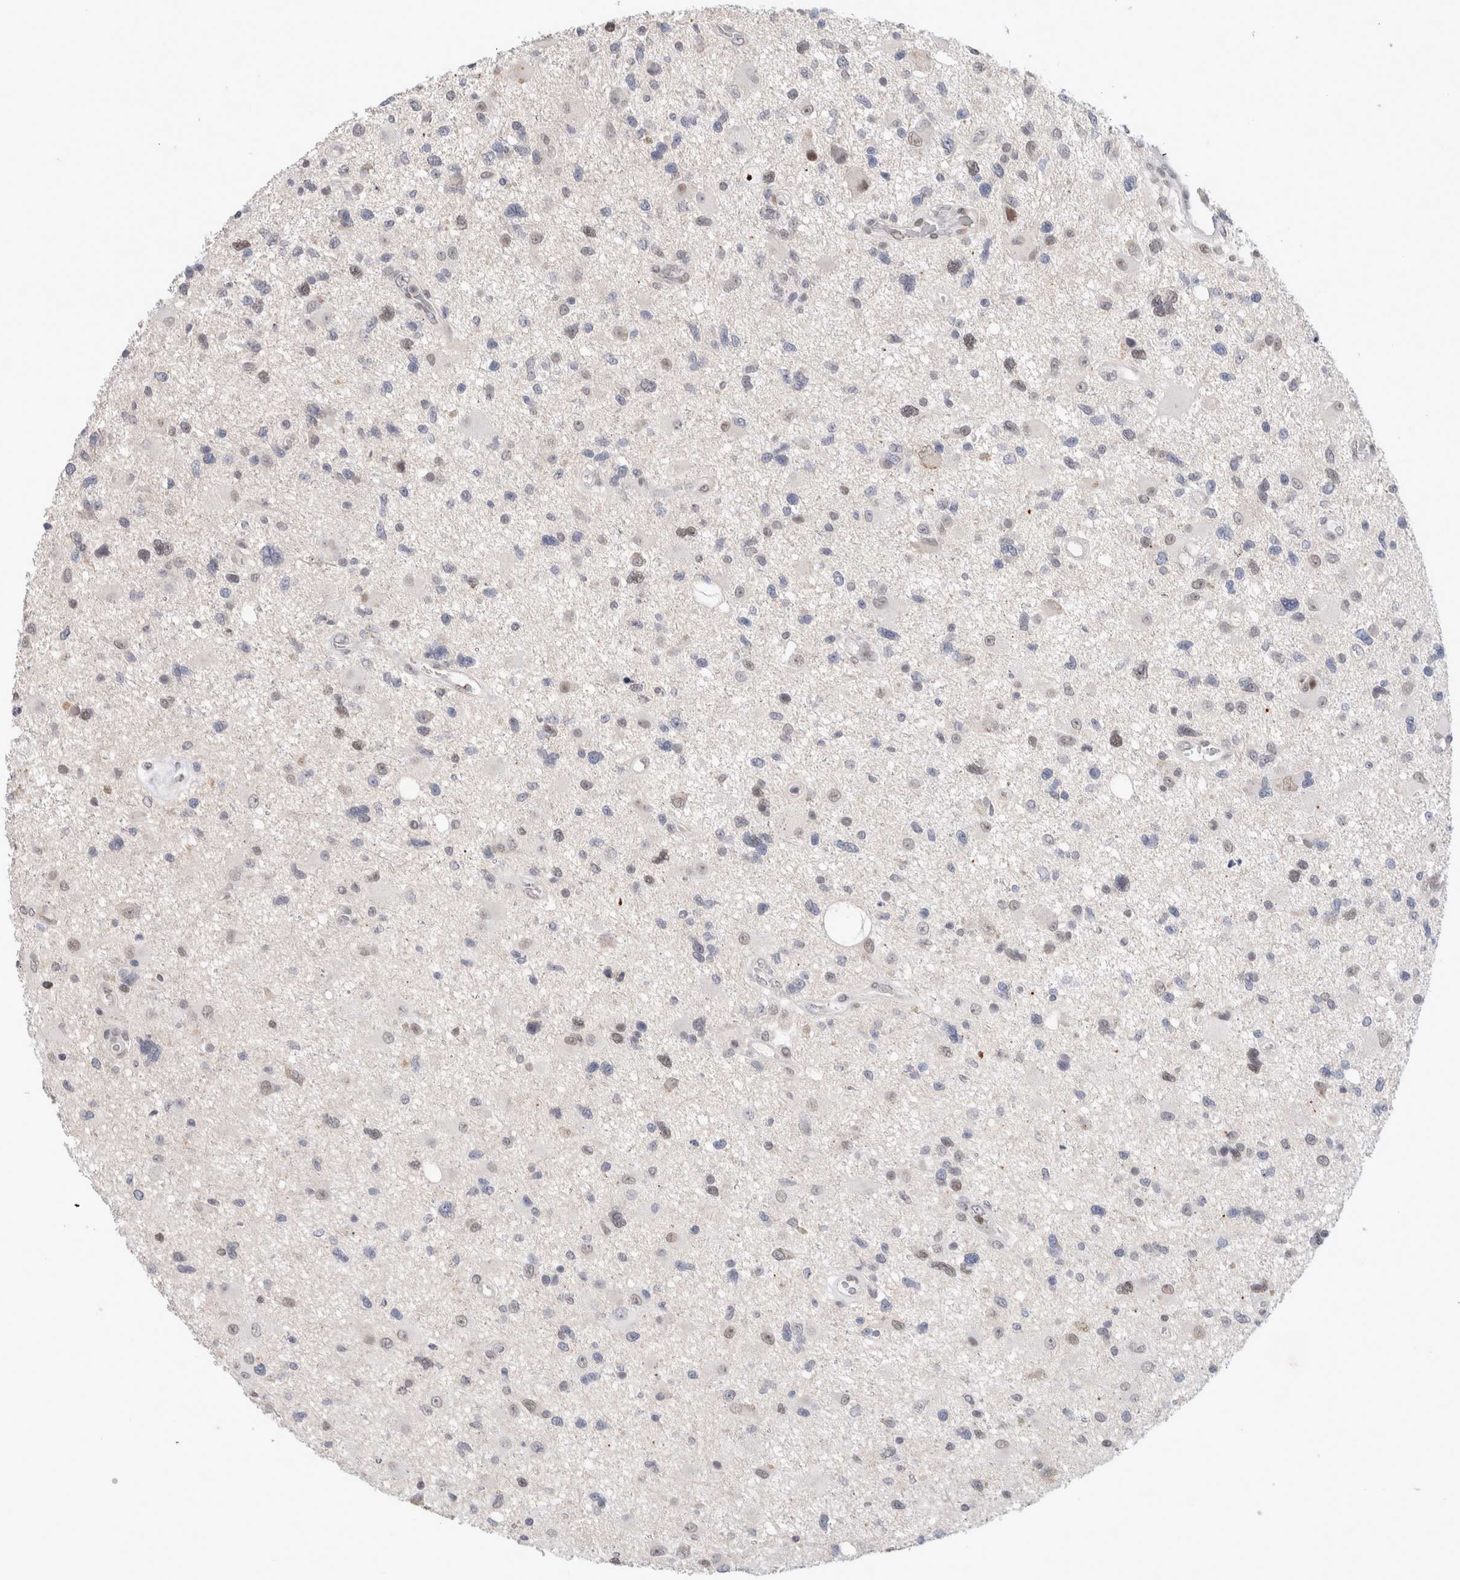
{"staining": {"intensity": "moderate", "quantity": "<25%", "location": "nuclear"}, "tissue": "glioma", "cell_type": "Tumor cells", "image_type": "cancer", "snomed": [{"axis": "morphology", "description": "Glioma, malignant, High grade"}, {"axis": "topography", "description": "Brain"}], "caption": "Glioma stained with a brown dye shows moderate nuclear positive staining in about <25% of tumor cells.", "gene": "KNL1", "patient": {"sex": "male", "age": 33}}